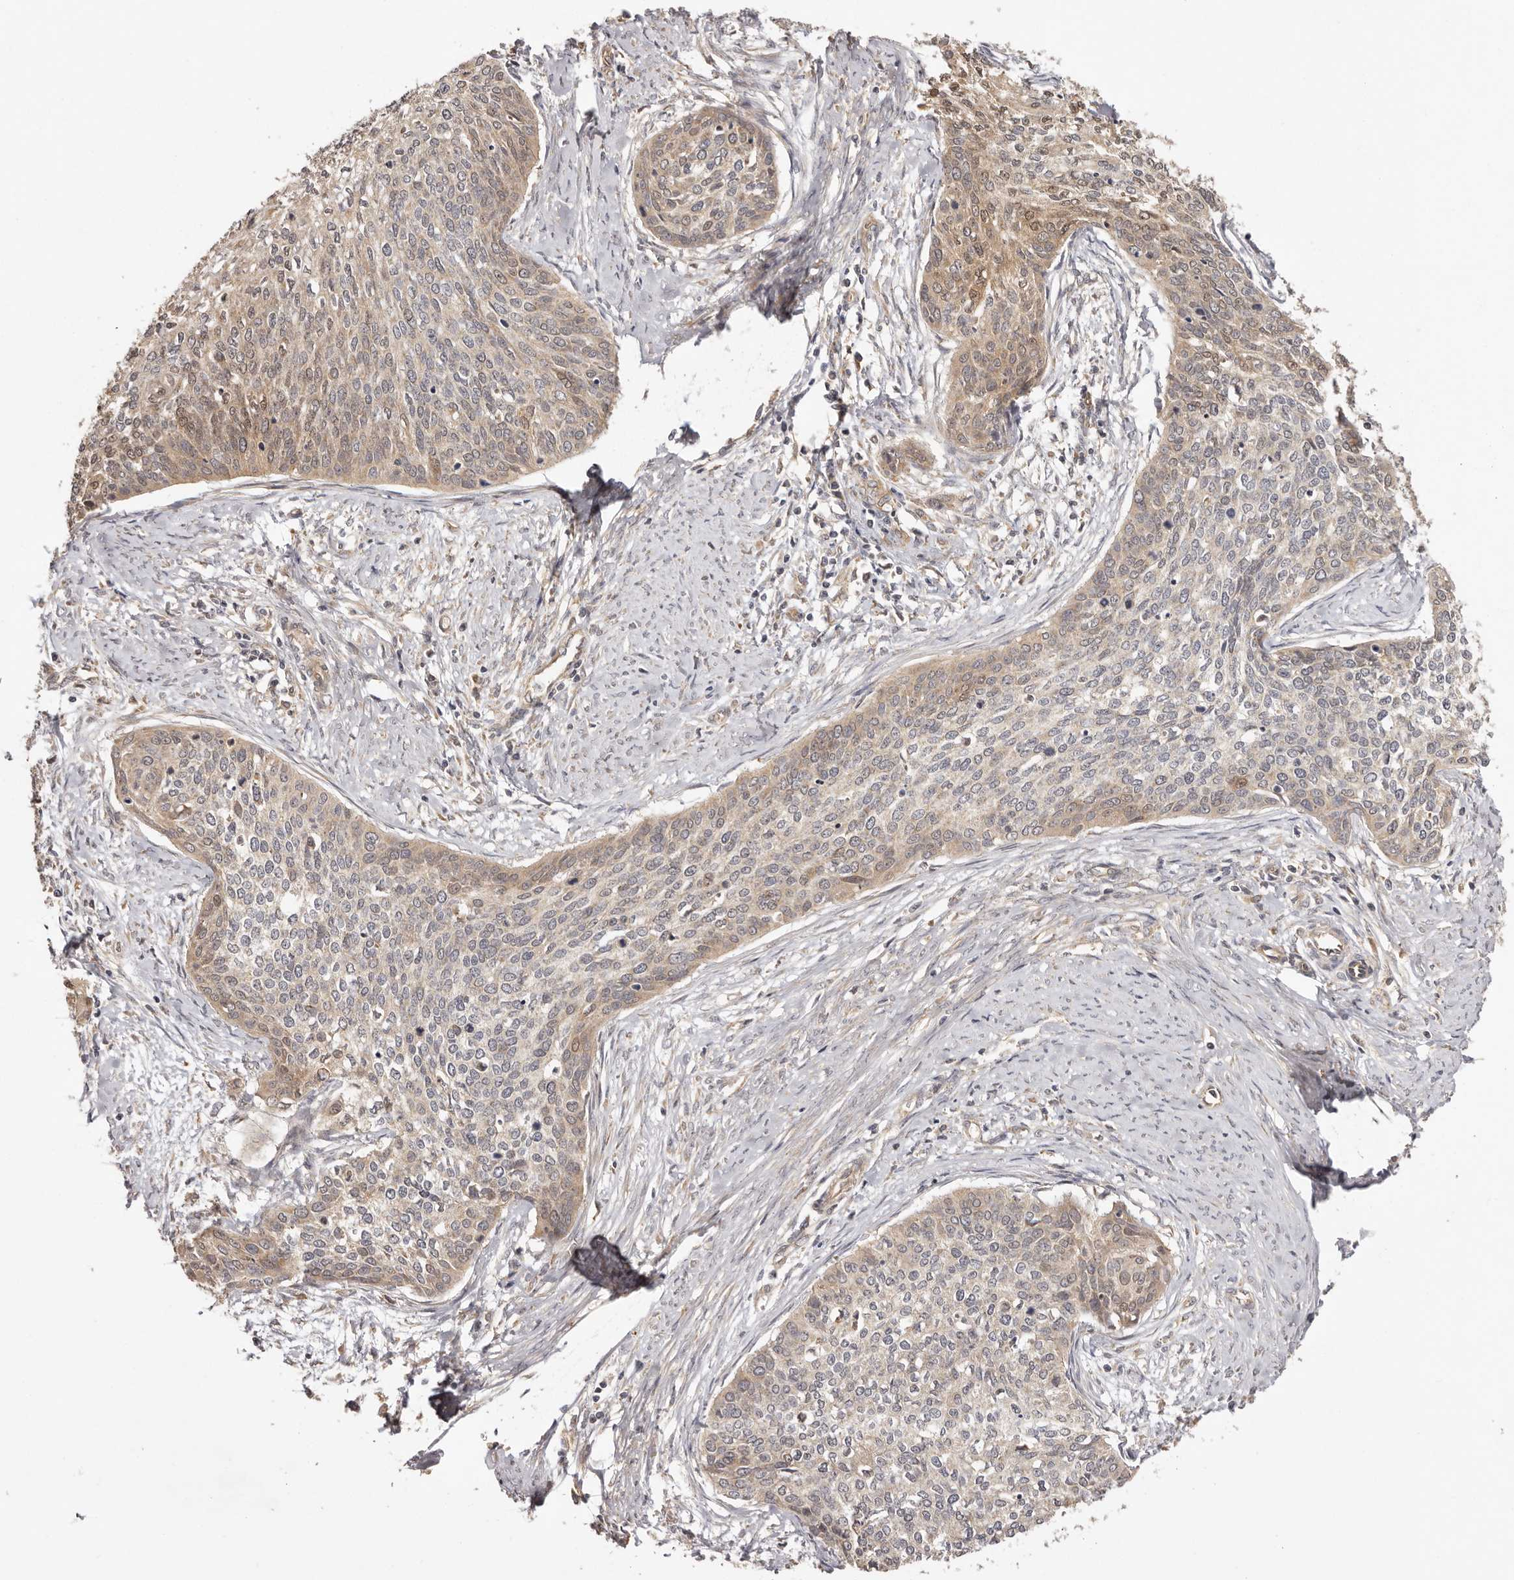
{"staining": {"intensity": "moderate", "quantity": "25%-75%", "location": "cytoplasmic/membranous,nuclear"}, "tissue": "cervical cancer", "cell_type": "Tumor cells", "image_type": "cancer", "snomed": [{"axis": "morphology", "description": "Squamous cell carcinoma, NOS"}, {"axis": "topography", "description": "Cervix"}], "caption": "Moderate cytoplasmic/membranous and nuclear protein positivity is appreciated in about 25%-75% of tumor cells in squamous cell carcinoma (cervical). Immunohistochemistry (ihc) stains the protein of interest in brown and the nuclei are stained blue.", "gene": "UBR2", "patient": {"sex": "female", "age": 37}}